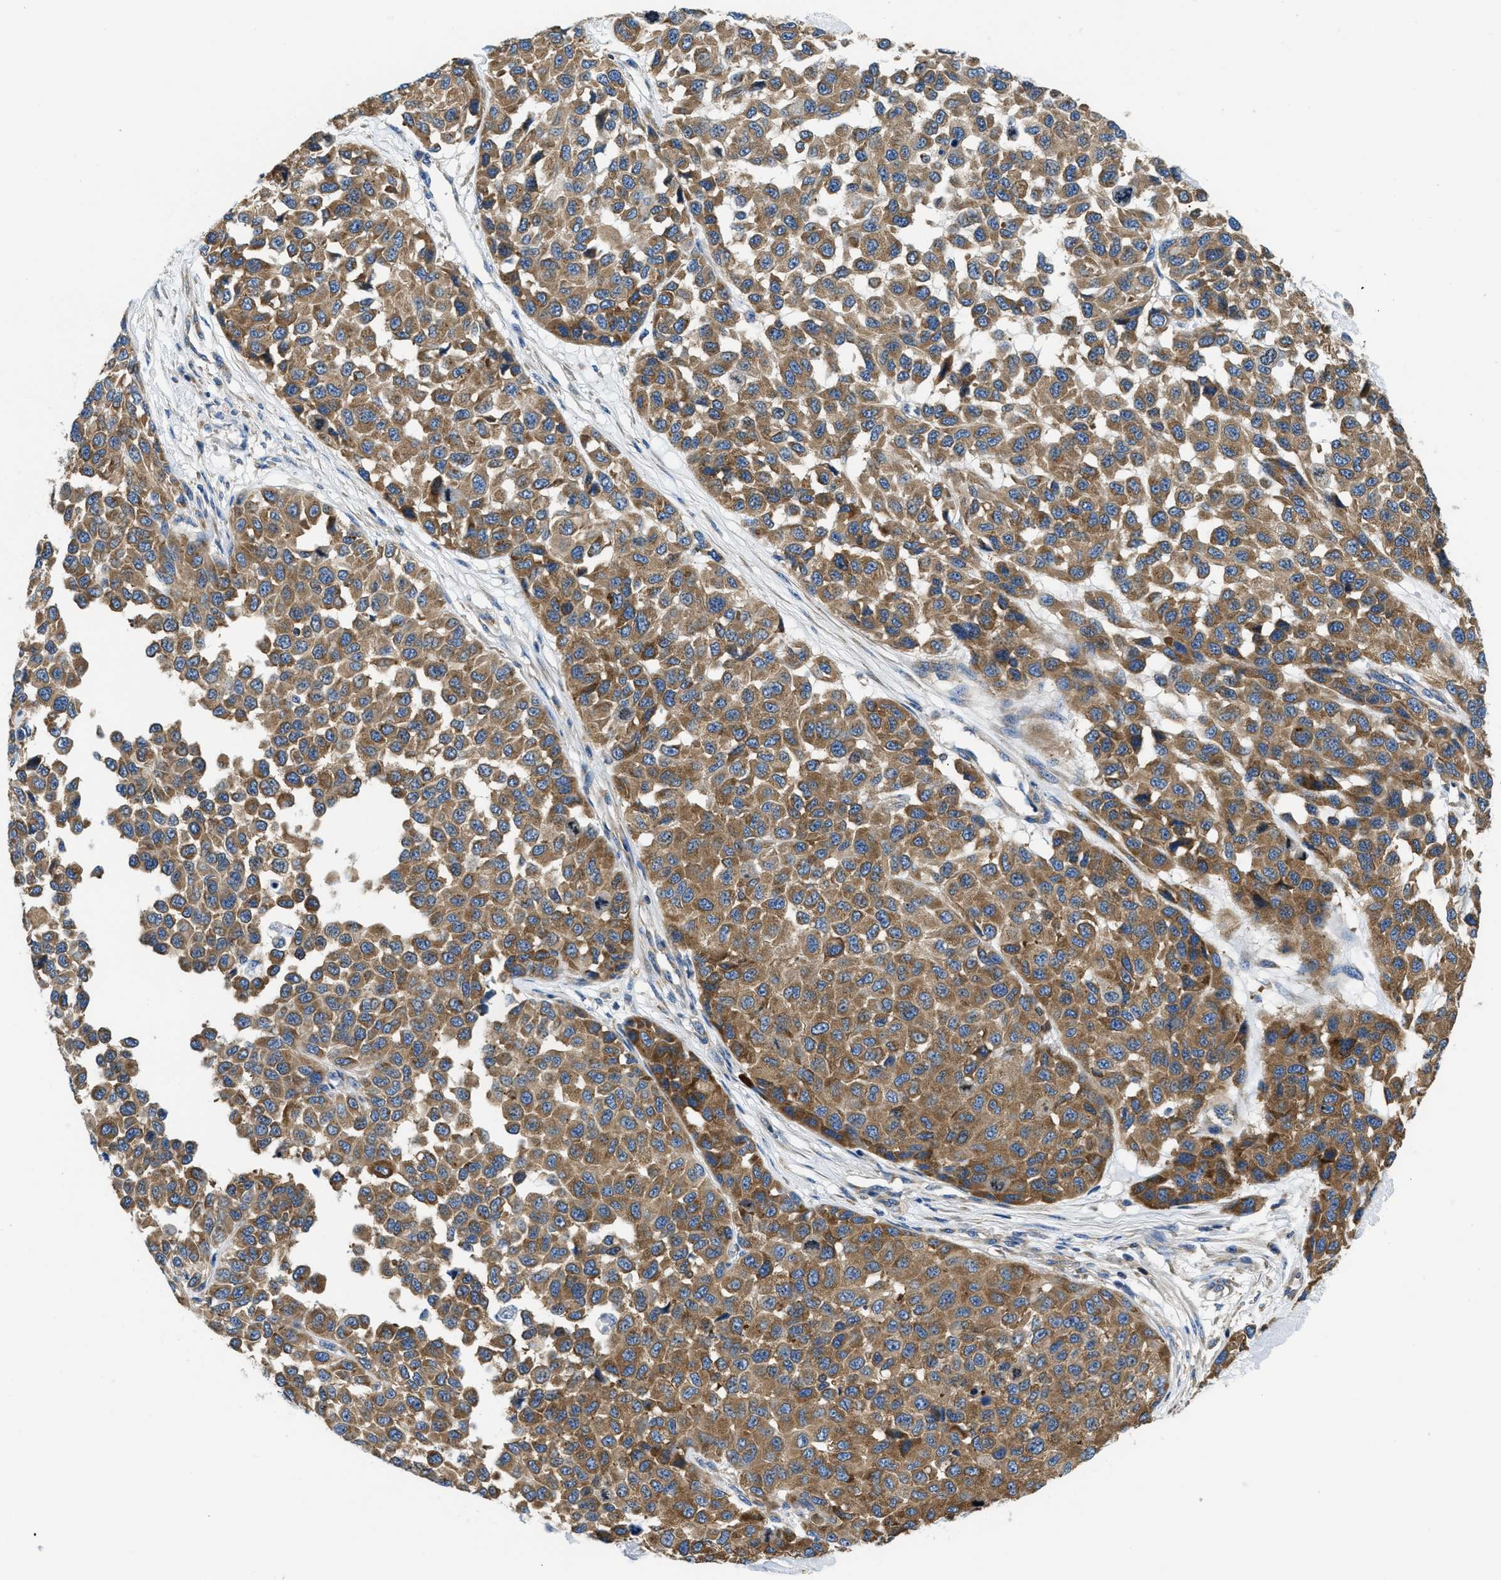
{"staining": {"intensity": "moderate", "quantity": ">75%", "location": "cytoplasmic/membranous"}, "tissue": "melanoma", "cell_type": "Tumor cells", "image_type": "cancer", "snomed": [{"axis": "morphology", "description": "Normal tissue, NOS"}, {"axis": "morphology", "description": "Malignant melanoma, NOS"}, {"axis": "topography", "description": "Skin"}], "caption": "A brown stain labels moderate cytoplasmic/membranous expression of a protein in human malignant melanoma tumor cells. Nuclei are stained in blue.", "gene": "ABCF1", "patient": {"sex": "male", "age": 62}}